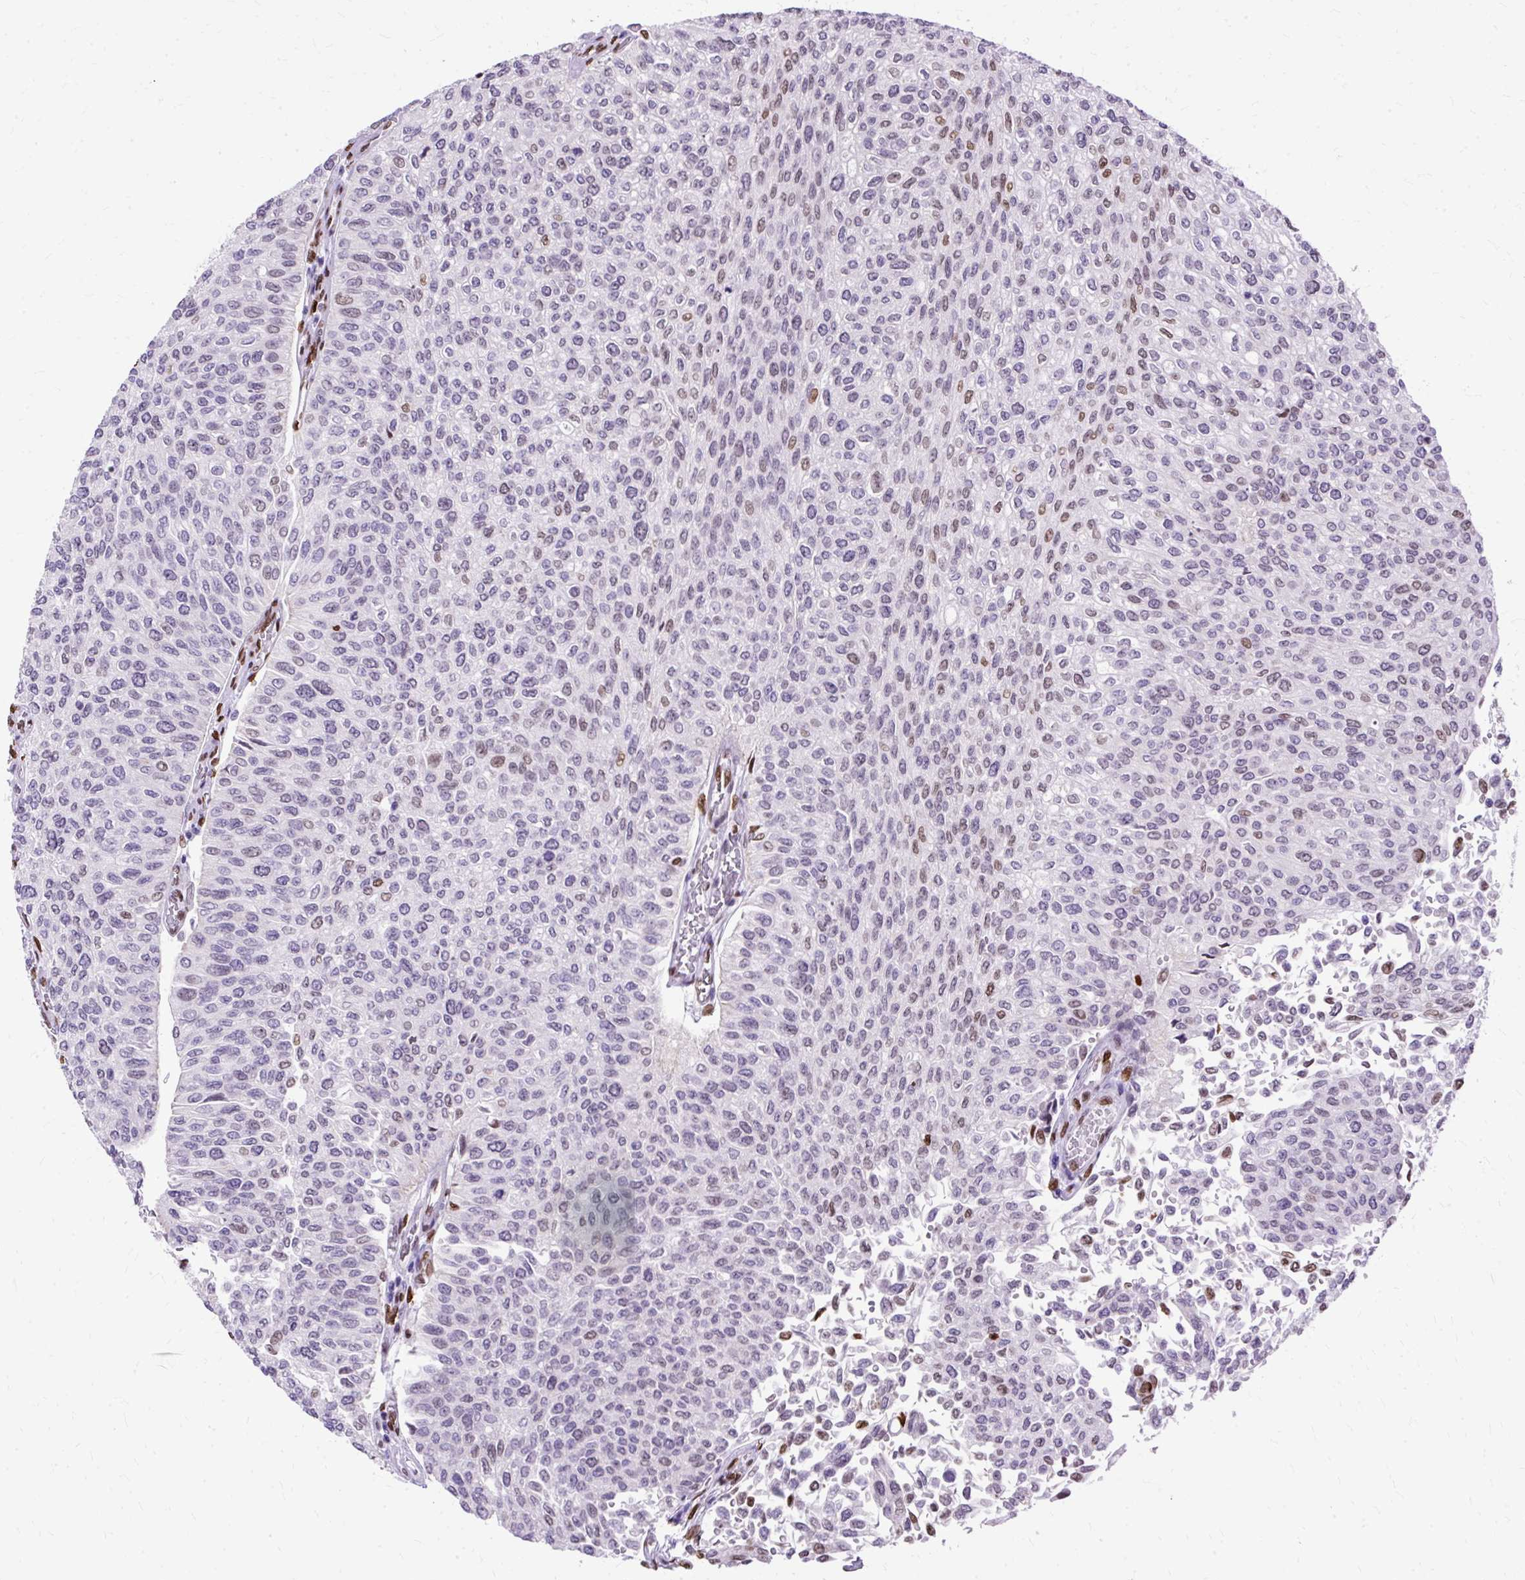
{"staining": {"intensity": "moderate", "quantity": "<25%", "location": "nuclear"}, "tissue": "urothelial cancer", "cell_type": "Tumor cells", "image_type": "cancer", "snomed": [{"axis": "morphology", "description": "Urothelial carcinoma, NOS"}, {"axis": "topography", "description": "Urinary bladder"}], "caption": "Moderate nuclear staining for a protein is seen in approximately <25% of tumor cells of urothelial cancer using IHC.", "gene": "TMEM184C", "patient": {"sex": "male", "age": 59}}